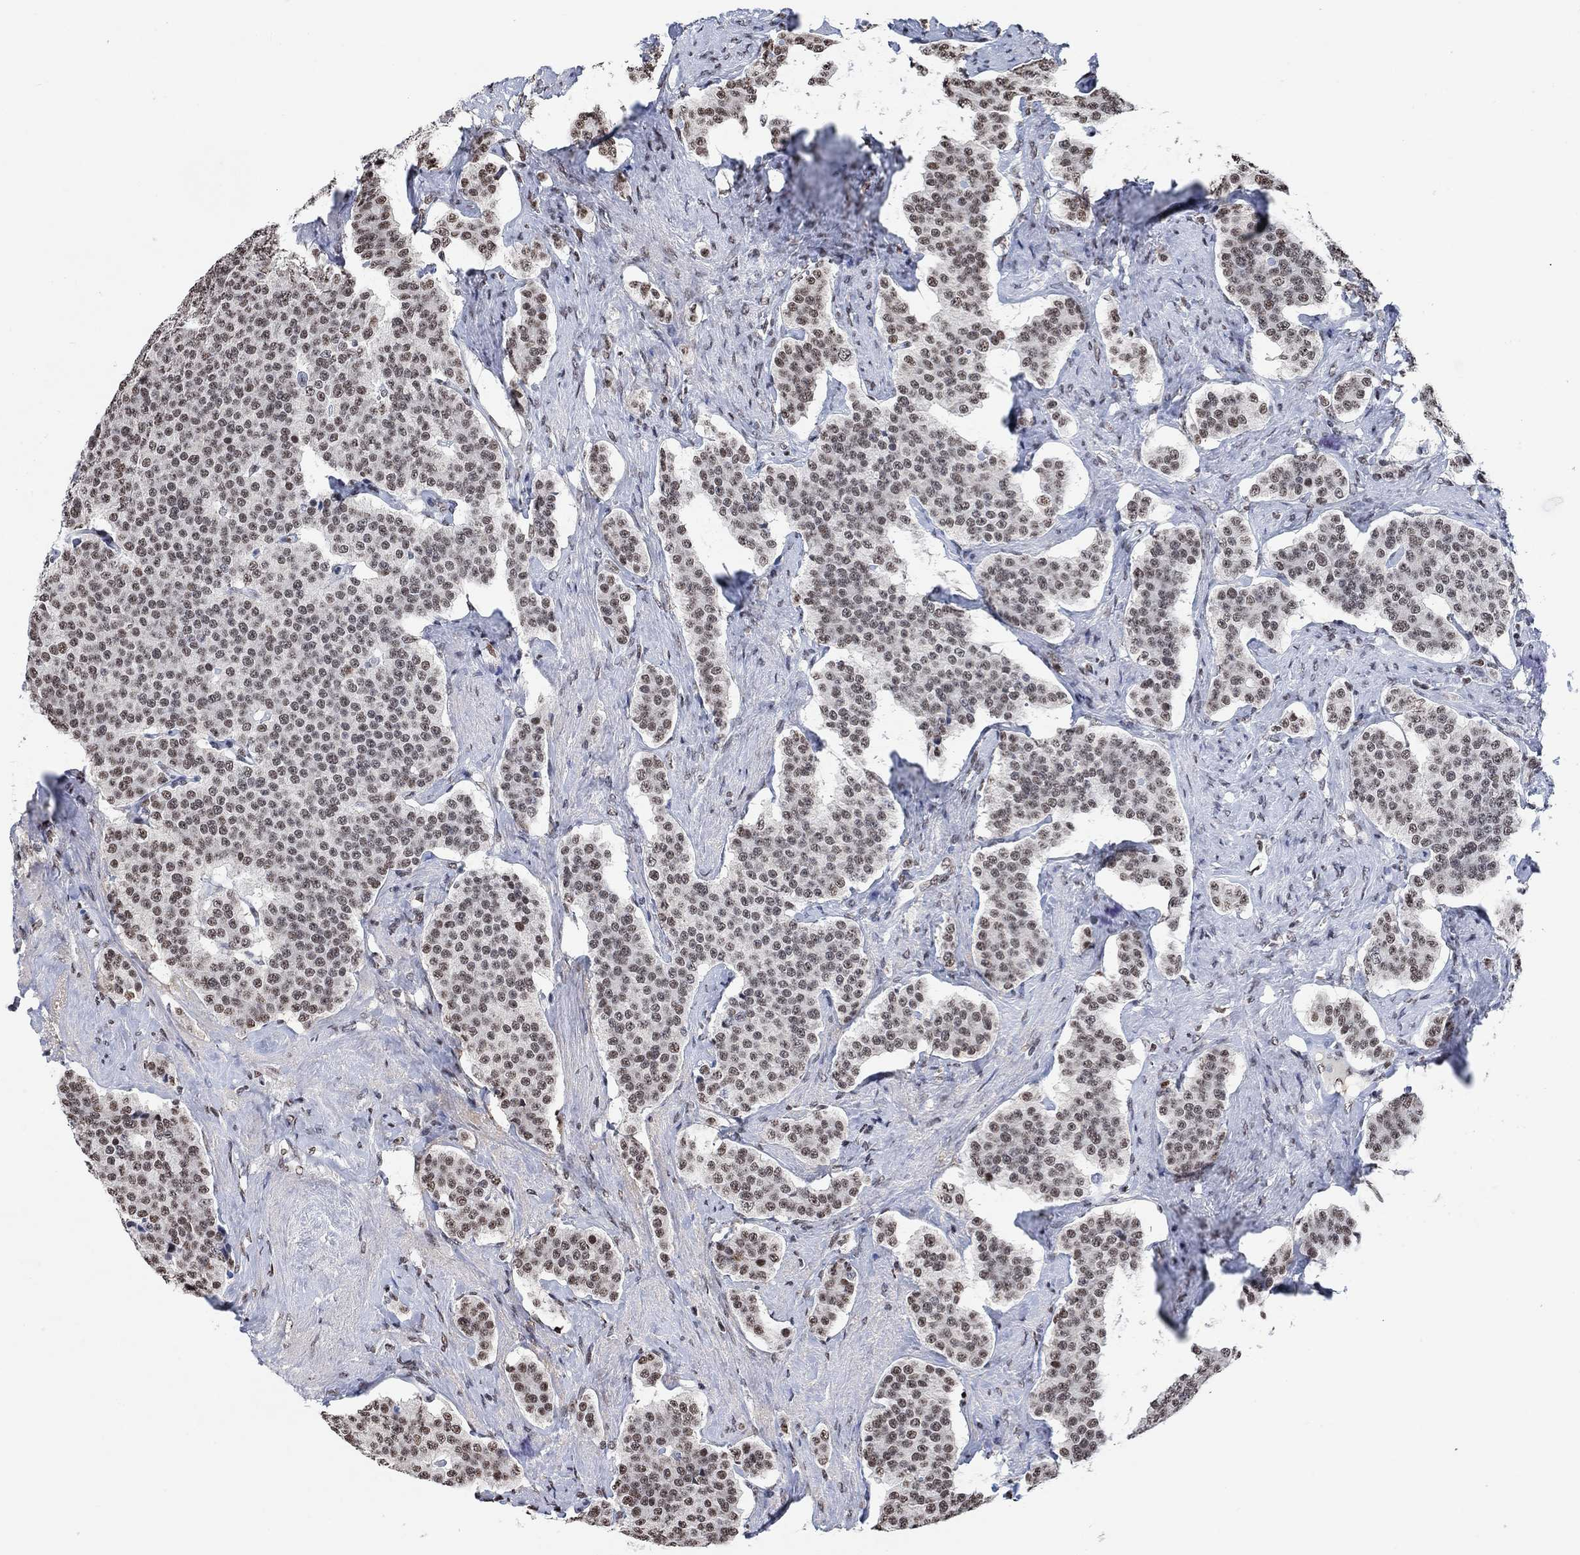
{"staining": {"intensity": "weak", "quantity": ">75%", "location": "nuclear"}, "tissue": "carcinoid", "cell_type": "Tumor cells", "image_type": "cancer", "snomed": [{"axis": "morphology", "description": "Carcinoid, malignant, NOS"}, {"axis": "topography", "description": "Small intestine"}], "caption": "Human carcinoid stained for a protein (brown) displays weak nuclear positive staining in about >75% of tumor cells.", "gene": "USP39", "patient": {"sex": "female", "age": 58}}